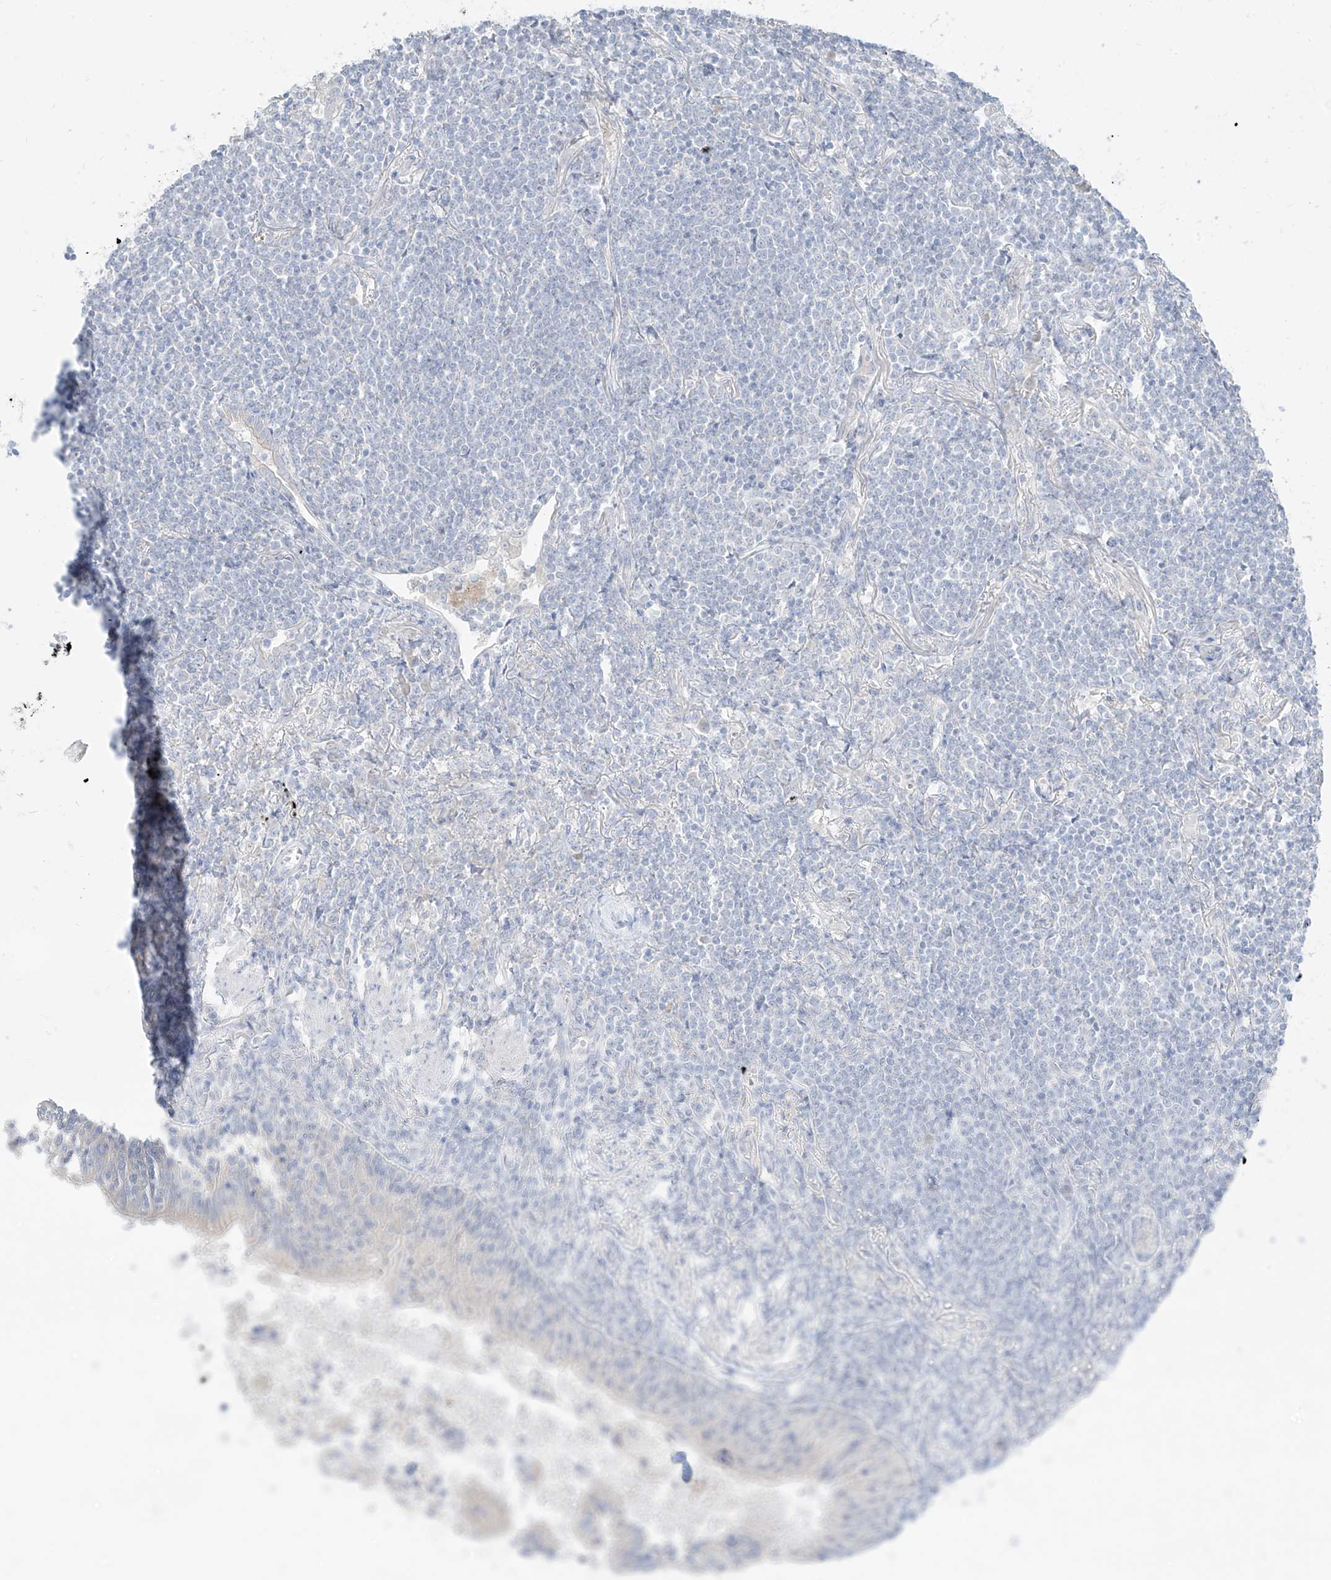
{"staining": {"intensity": "negative", "quantity": "none", "location": "none"}, "tissue": "lymphoma", "cell_type": "Tumor cells", "image_type": "cancer", "snomed": [{"axis": "morphology", "description": "Malignant lymphoma, non-Hodgkin's type, Low grade"}, {"axis": "topography", "description": "Lung"}], "caption": "Tumor cells show no significant protein expression in malignant lymphoma, non-Hodgkin's type (low-grade).", "gene": "ARHGEF40", "patient": {"sex": "female", "age": 71}}